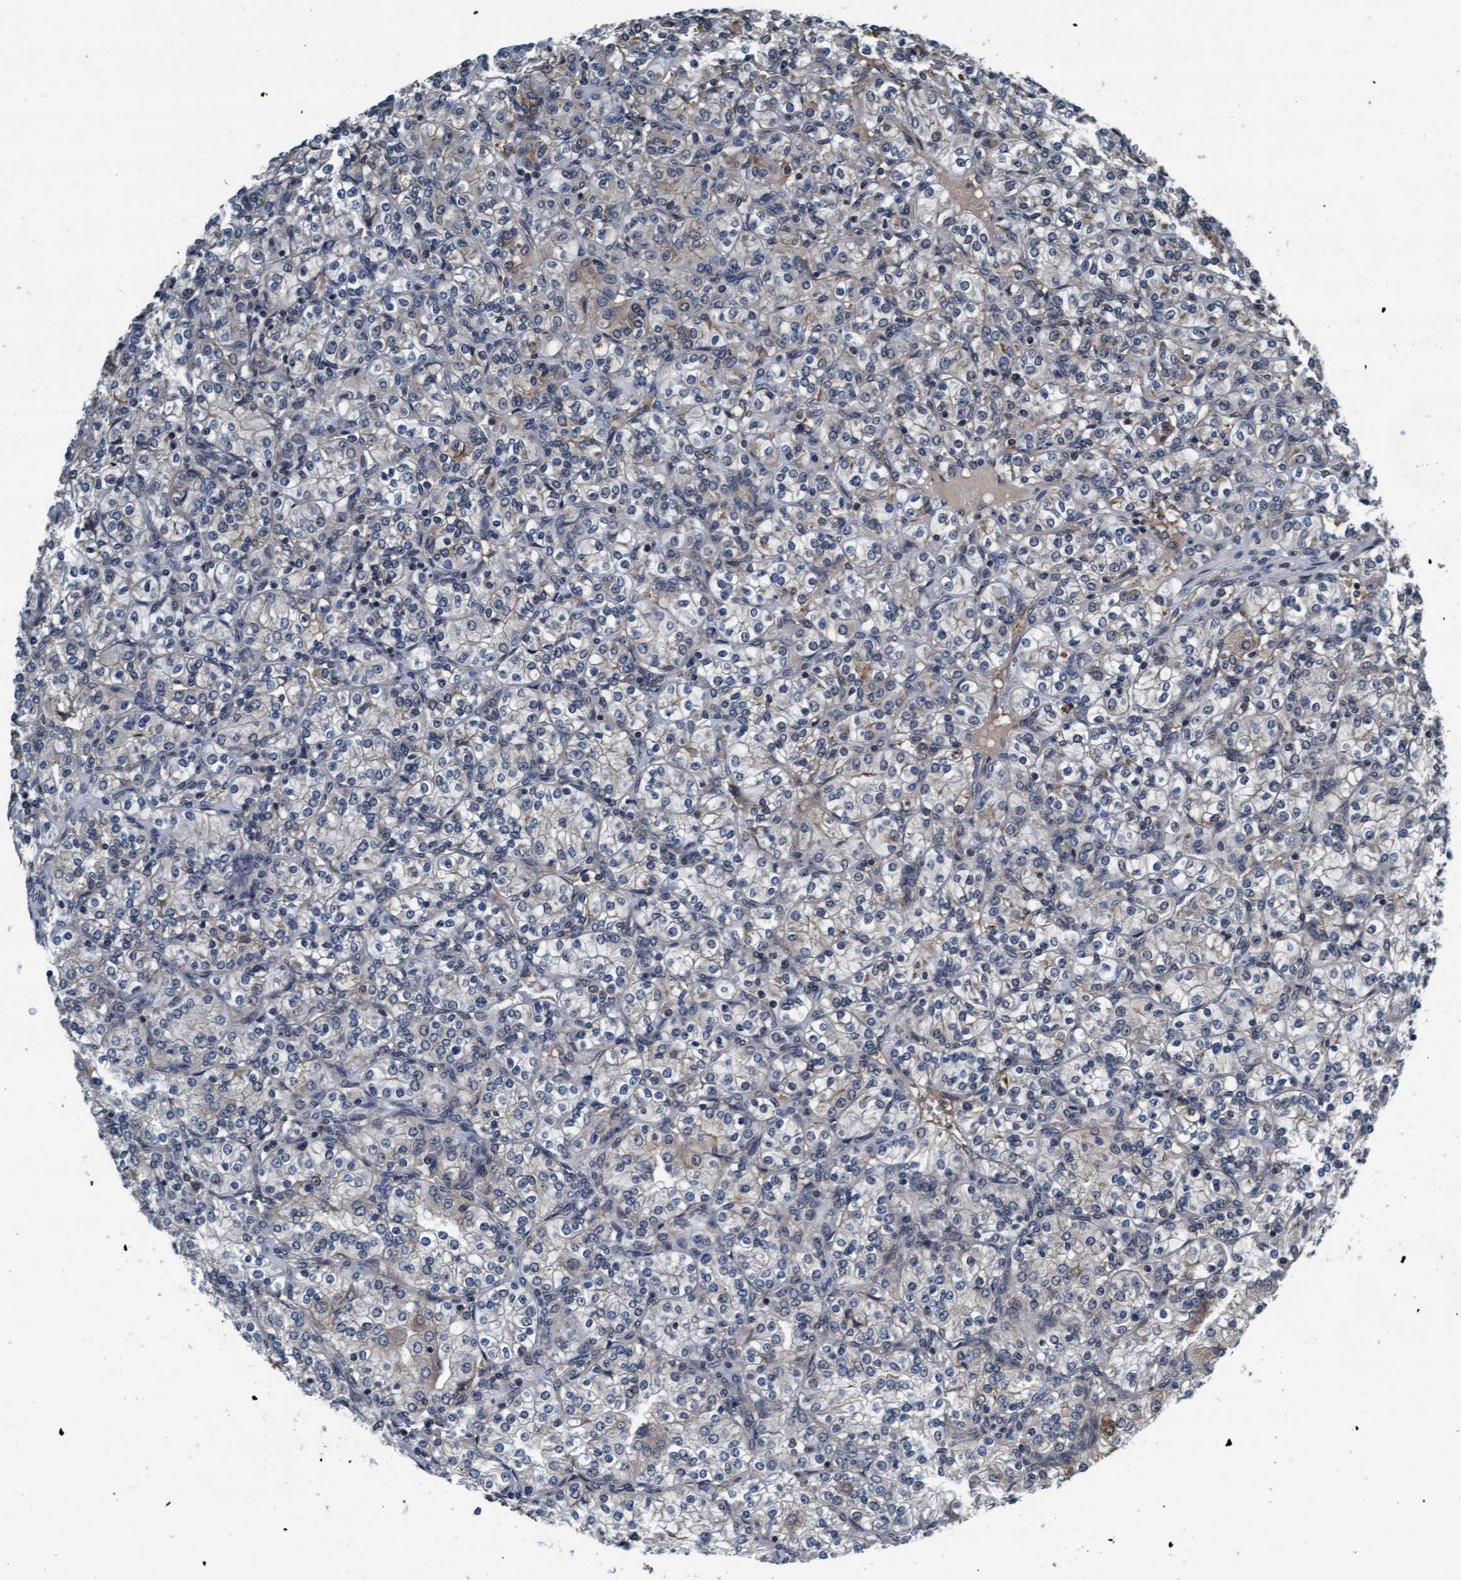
{"staining": {"intensity": "weak", "quantity": "<25%", "location": "cytoplasmic/membranous"}, "tissue": "renal cancer", "cell_type": "Tumor cells", "image_type": "cancer", "snomed": [{"axis": "morphology", "description": "Adenocarcinoma, NOS"}, {"axis": "topography", "description": "Kidney"}], "caption": "Micrograph shows no significant protein expression in tumor cells of adenocarcinoma (renal). (DAB immunohistochemistry with hematoxylin counter stain).", "gene": "WASF1", "patient": {"sex": "male", "age": 77}}